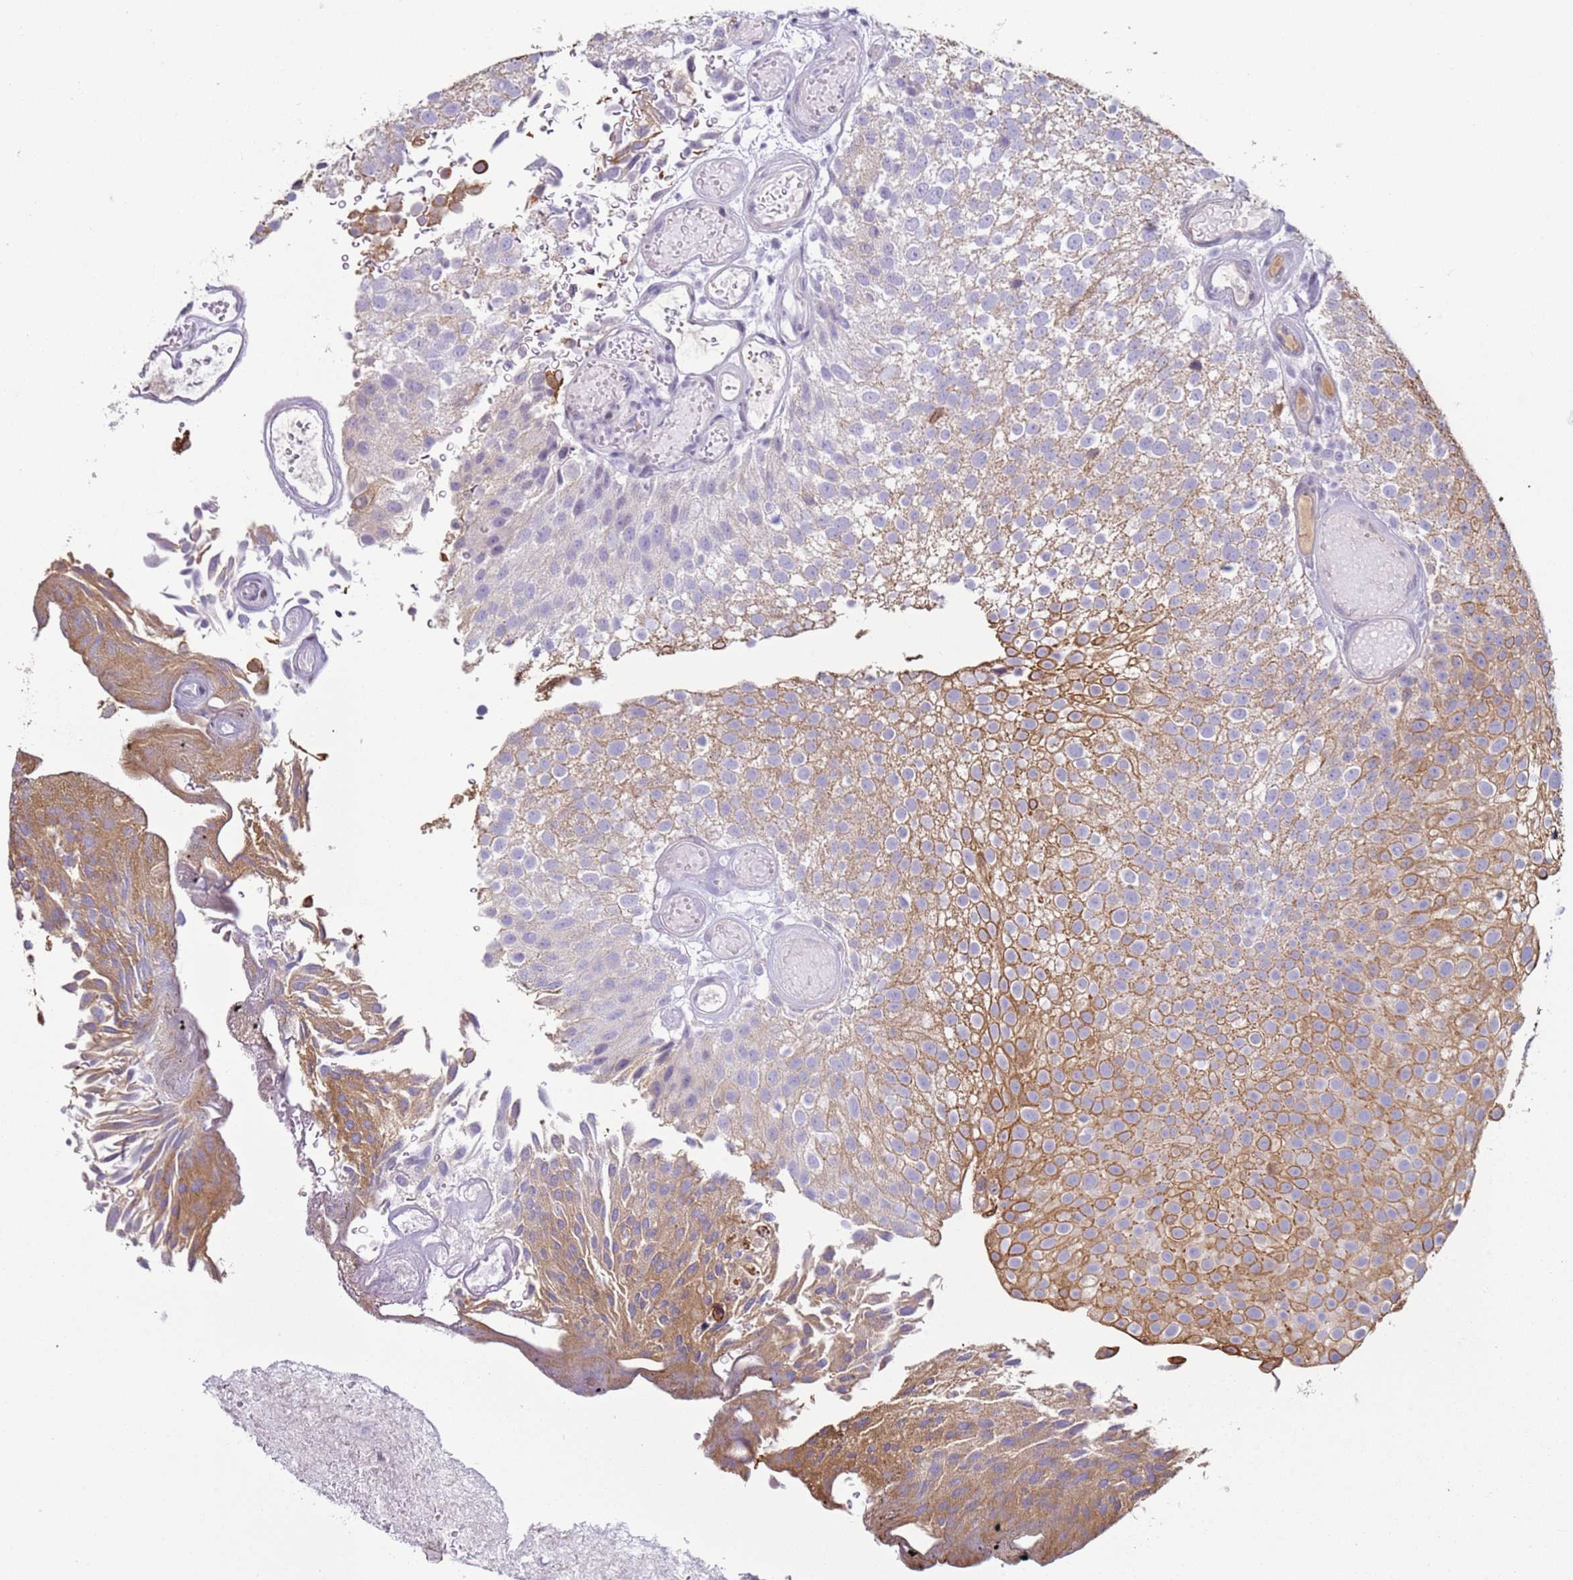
{"staining": {"intensity": "moderate", "quantity": "25%-75%", "location": "cytoplasmic/membranous"}, "tissue": "urothelial cancer", "cell_type": "Tumor cells", "image_type": "cancer", "snomed": [{"axis": "morphology", "description": "Urothelial carcinoma, Low grade"}, {"axis": "topography", "description": "Urinary bladder"}], "caption": "Immunohistochemical staining of human low-grade urothelial carcinoma displays medium levels of moderate cytoplasmic/membranous positivity in approximately 25%-75% of tumor cells.", "gene": "NPAP1", "patient": {"sex": "male", "age": 78}}